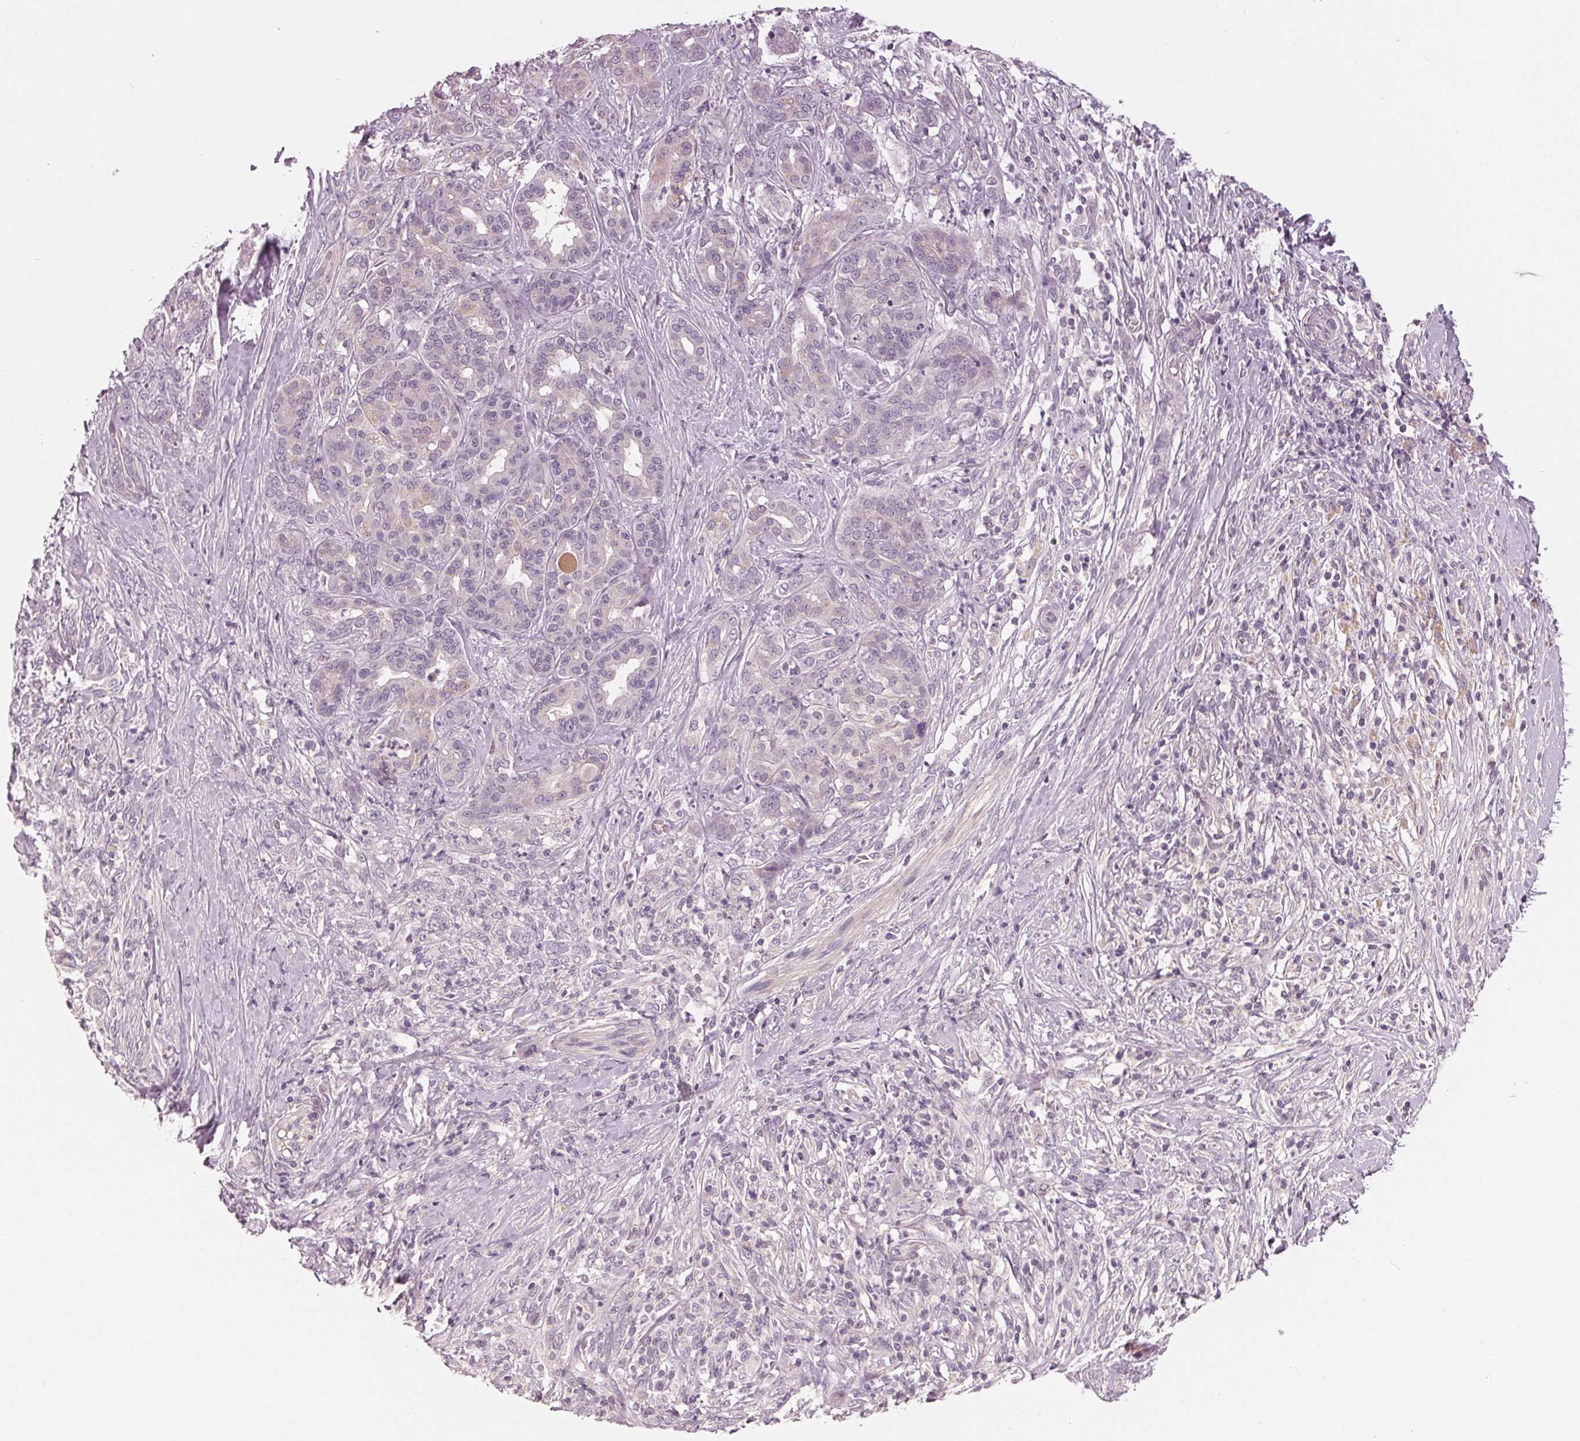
{"staining": {"intensity": "negative", "quantity": "none", "location": "none"}, "tissue": "pancreatic cancer", "cell_type": "Tumor cells", "image_type": "cancer", "snomed": [{"axis": "morphology", "description": "Normal tissue, NOS"}, {"axis": "morphology", "description": "Inflammation, NOS"}, {"axis": "morphology", "description": "Adenocarcinoma, NOS"}, {"axis": "topography", "description": "Pancreas"}], "caption": "High power microscopy histopathology image of an immunohistochemistry (IHC) photomicrograph of pancreatic cancer (adenocarcinoma), revealing no significant staining in tumor cells.", "gene": "ZNF605", "patient": {"sex": "male", "age": 57}}